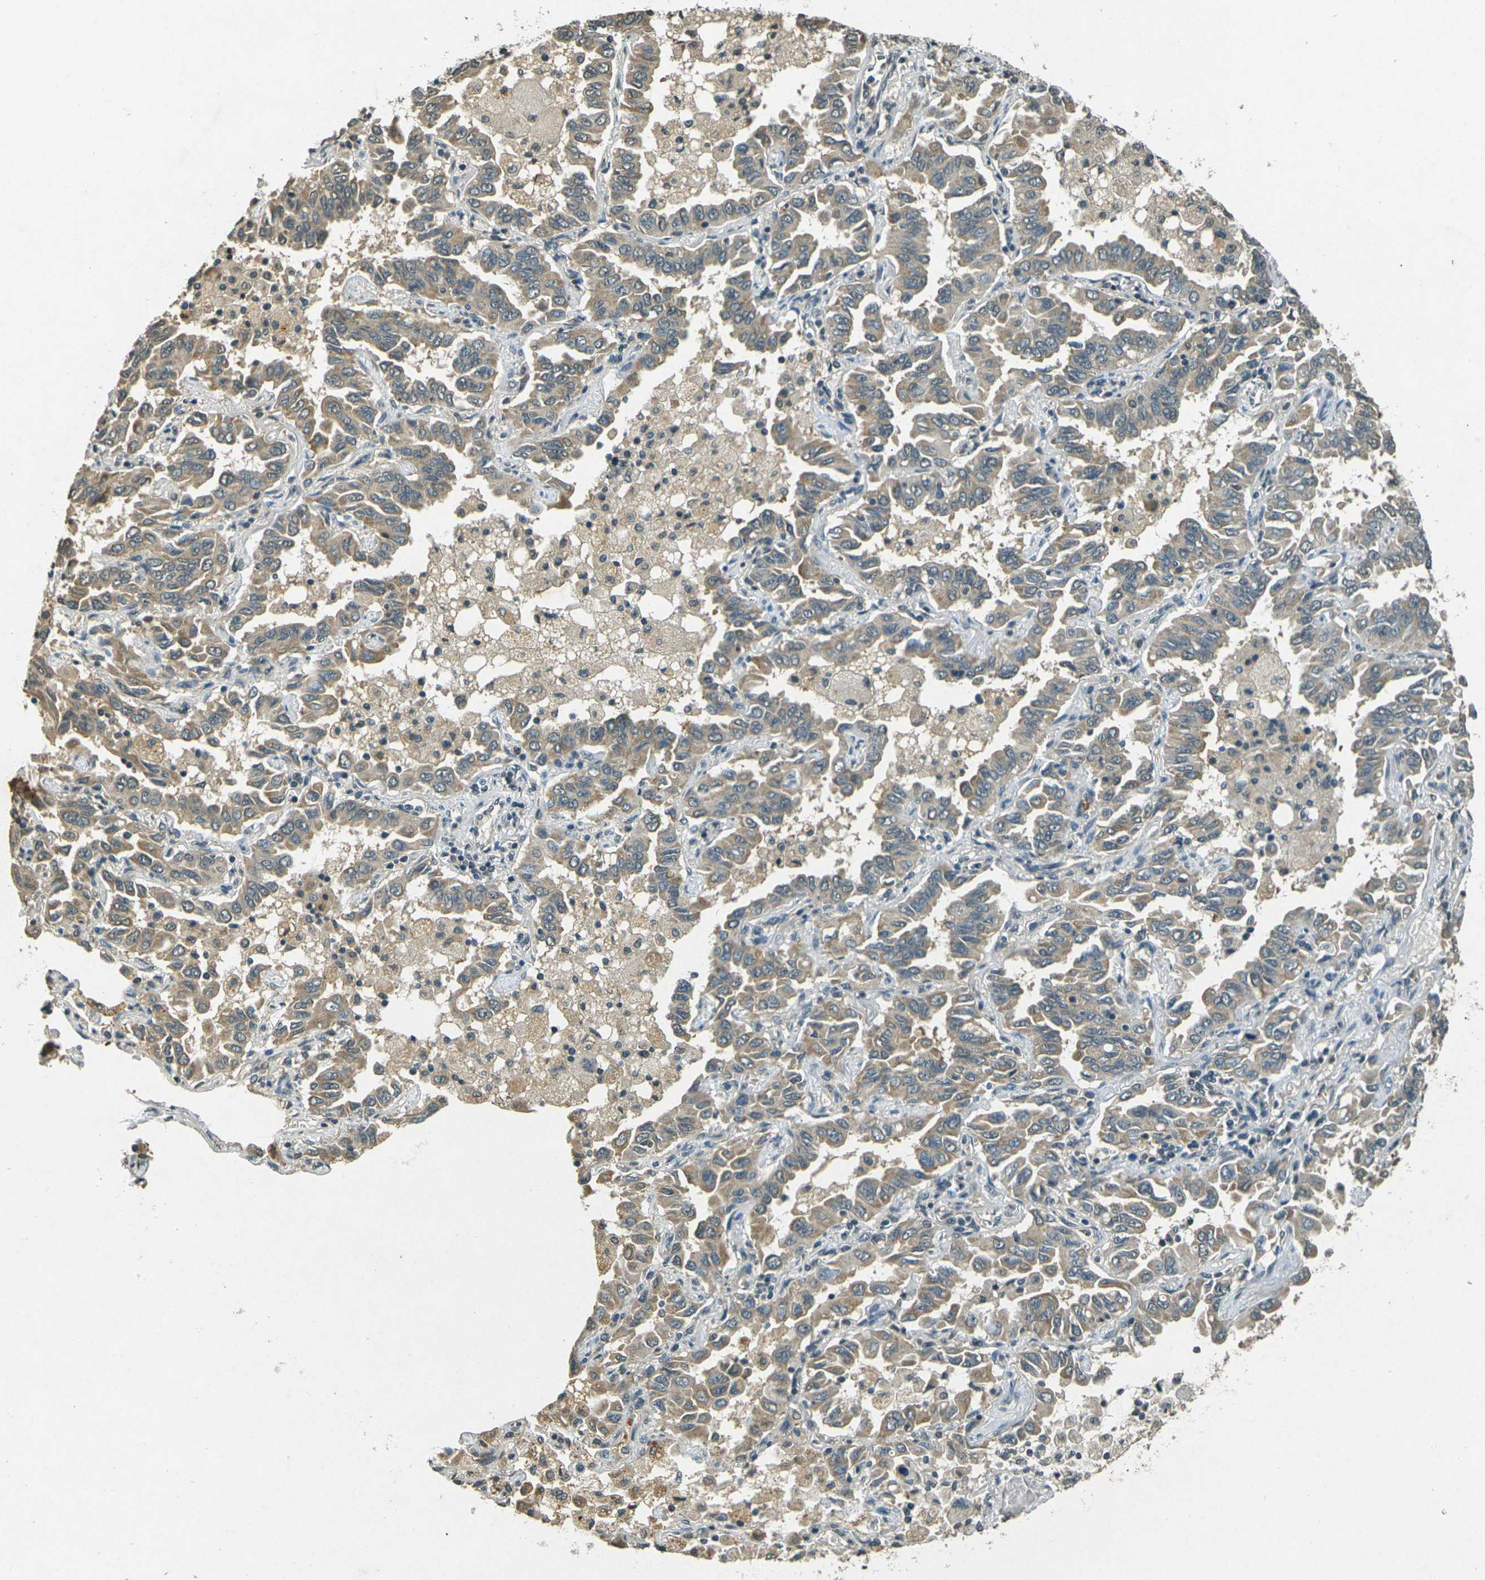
{"staining": {"intensity": "moderate", "quantity": ">75%", "location": "cytoplasmic/membranous"}, "tissue": "lung cancer", "cell_type": "Tumor cells", "image_type": "cancer", "snomed": [{"axis": "morphology", "description": "Adenocarcinoma, NOS"}, {"axis": "topography", "description": "Lung"}], "caption": "There is medium levels of moderate cytoplasmic/membranous expression in tumor cells of lung cancer (adenocarcinoma), as demonstrated by immunohistochemical staining (brown color).", "gene": "PDE2A", "patient": {"sex": "male", "age": 64}}